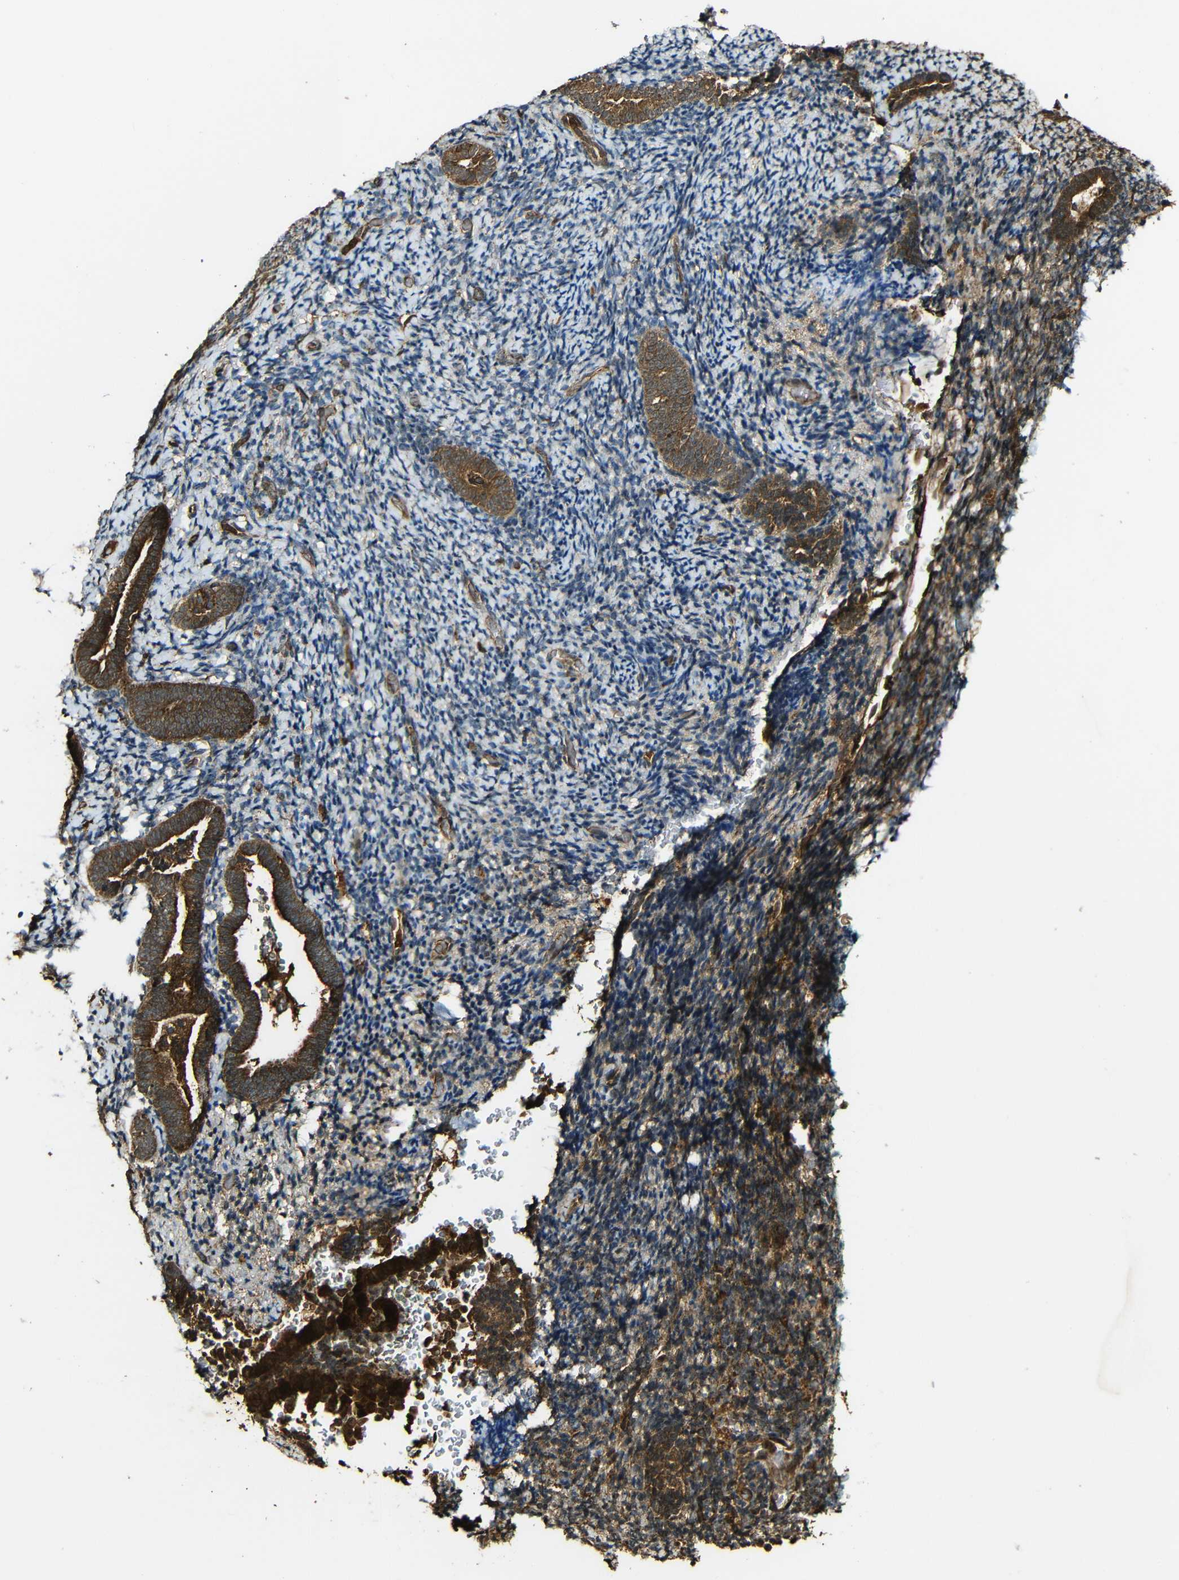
{"staining": {"intensity": "moderate", "quantity": "25%-75%", "location": "cytoplasmic/membranous"}, "tissue": "endometrium", "cell_type": "Cells in endometrial stroma", "image_type": "normal", "snomed": [{"axis": "morphology", "description": "Normal tissue, NOS"}, {"axis": "topography", "description": "Endometrium"}], "caption": "Moderate cytoplasmic/membranous expression is seen in about 25%-75% of cells in endometrial stroma in benign endometrium. The staining was performed using DAB to visualize the protein expression in brown, while the nuclei were stained in blue with hematoxylin (Magnification: 20x).", "gene": "CASP8", "patient": {"sex": "female", "age": 51}}